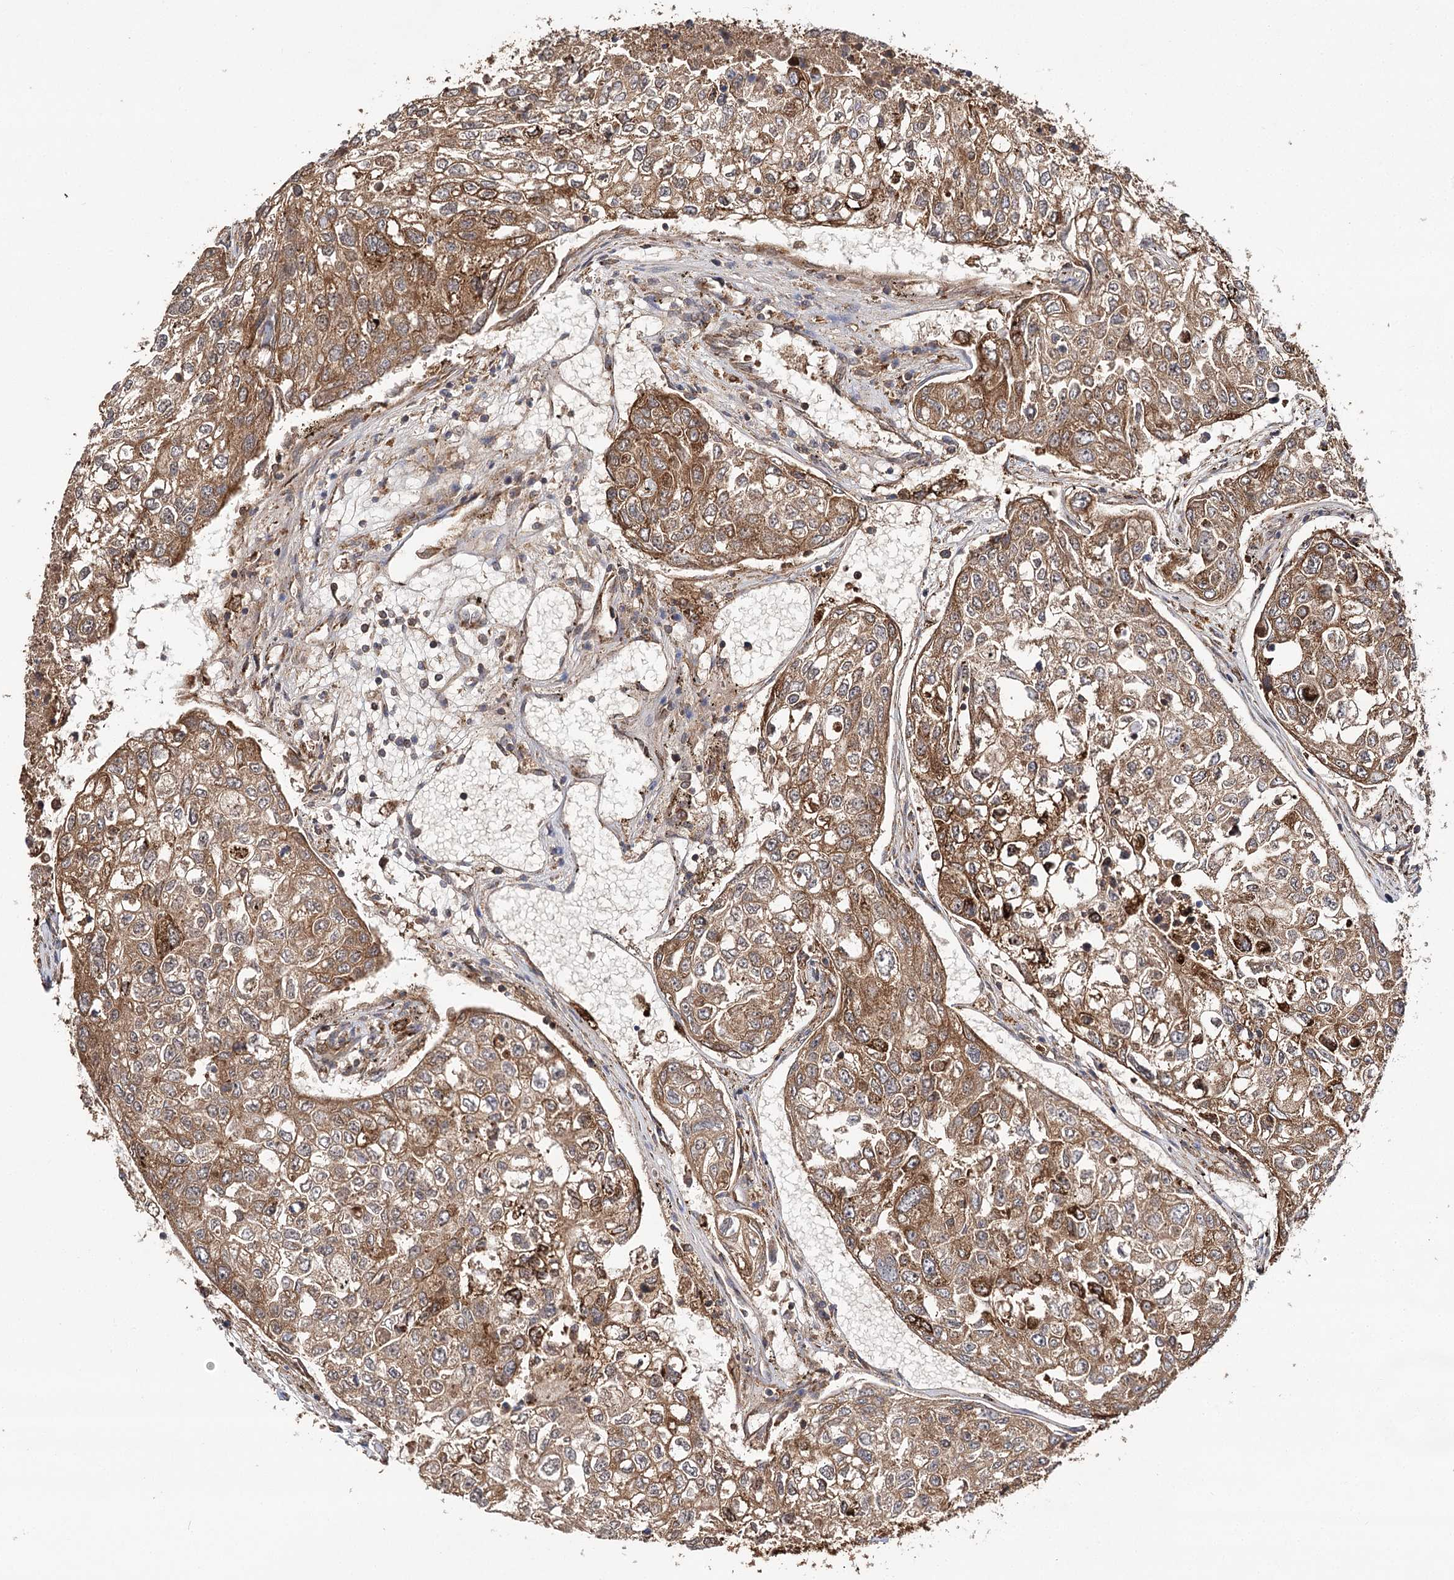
{"staining": {"intensity": "moderate", "quantity": ">75%", "location": "cytoplasmic/membranous"}, "tissue": "urothelial cancer", "cell_type": "Tumor cells", "image_type": "cancer", "snomed": [{"axis": "morphology", "description": "Urothelial carcinoma, High grade"}, {"axis": "topography", "description": "Lymph node"}, {"axis": "topography", "description": "Urinary bladder"}], "caption": "High-grade urothelial carcinoma was stained to show a protein in brown. There is medium levels of moderate cytoplasmic/membranous positivity in approximately >75% of tumor cells.", "gene": "DNAJB14", "patient": {"sex": "male", "age": 51}}